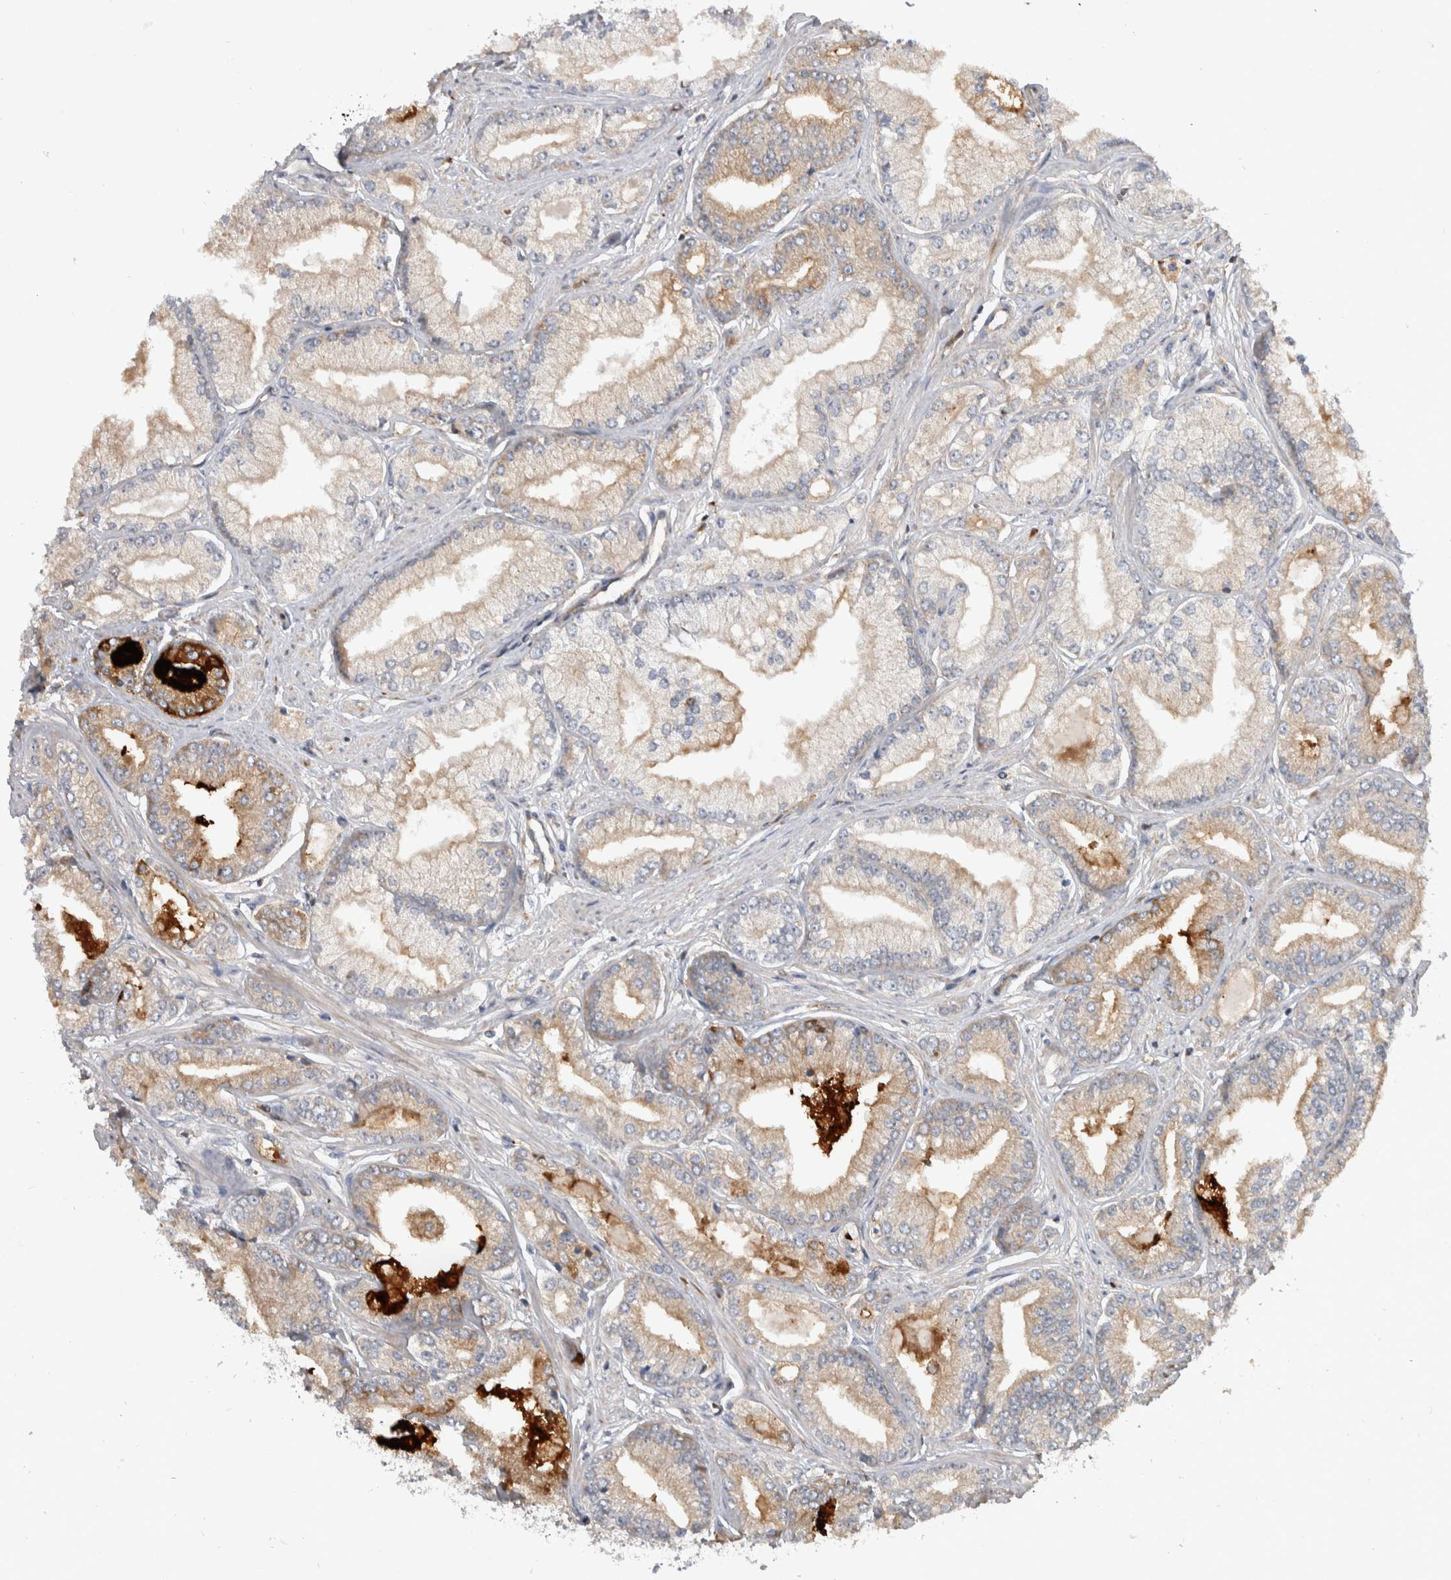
{"staining": {"intensity": "weak", "quantity": "25%-75%", "location": "cytoplasmic/membranous"}, "tissue": "prostate cancer", "cell_type": "Tumor cells", "image_type": "cancer", "snomed": [{"axis": "morphology", "description": "Adenocarcinoma, Low grade"}, {"axis": "topography", "description": "Prostate"}], "caption": "Prostate cancer was stained to show a protein in brown. There is low levels of weak cytoplasmic/membranous positivity in approximately 25%-75% of tumor cells.", "gene": "SDCBP", "patient": {"sex": "male", "age": 52}}